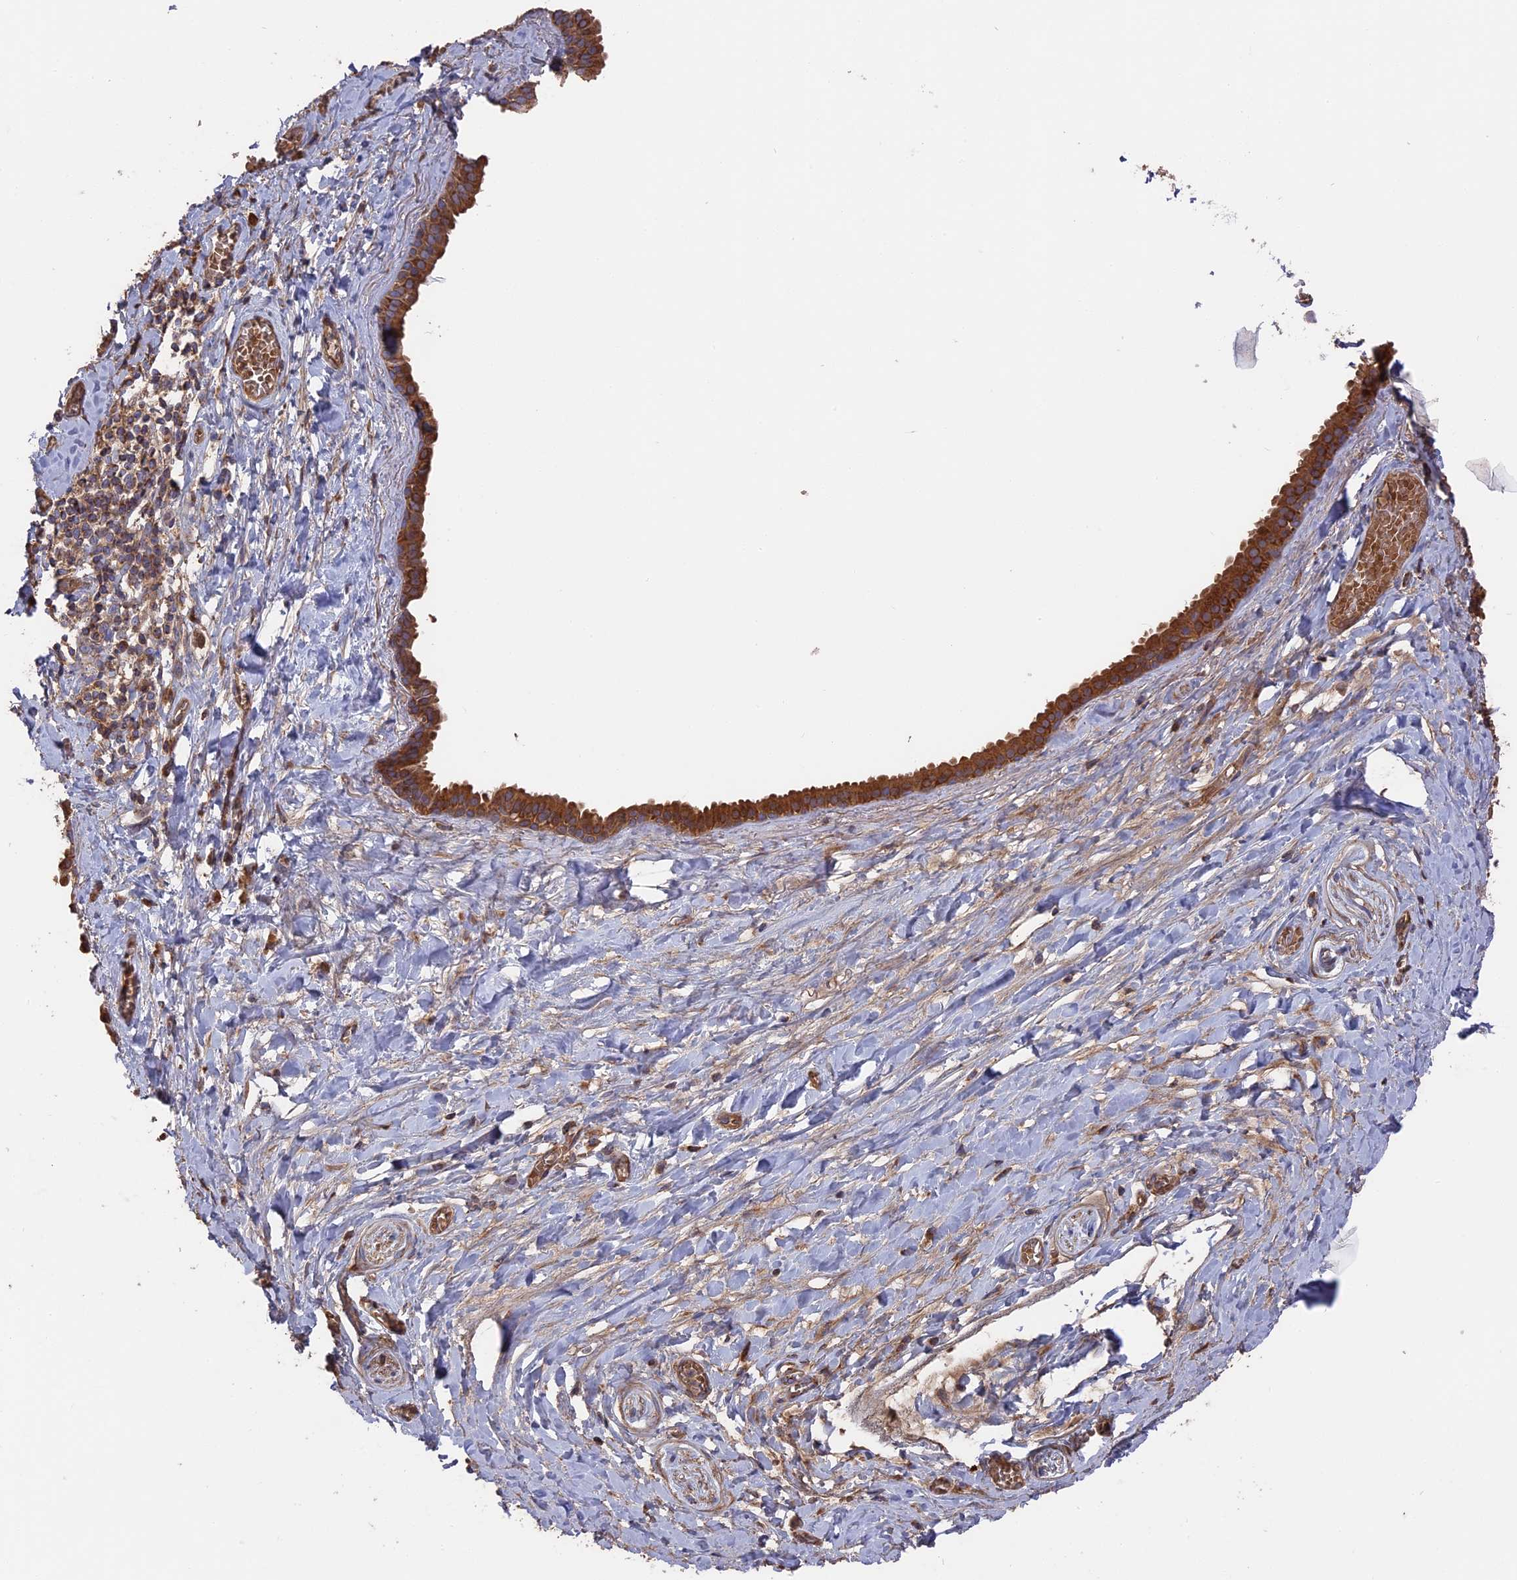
{"staining": {"intensity": "weak", "quantity": ">75%", "location": "cytoplasmic/membranous"}, "tissue": "adipose tissue", "cell_type": "Adipocytes", "image_type": "normal", "snomed": [{"axis": "morphology", "description": "Normal tissue, NOS"}, {"axis": "topography", "description": "Salivary gland"}, {"axis": "topography", "description": "Peripheral nerve tissue"}], "caption": "DAB immunohistochemical staining of benign adipose tissue reveals weak cytoplasmic/membranous protein expression in about >75% of adipocytes. (DAB IHC, brown staining for protein, blue staining for nuclei).", "gene": "TELO2", "patient": {"sex": "male", "age": 62}}